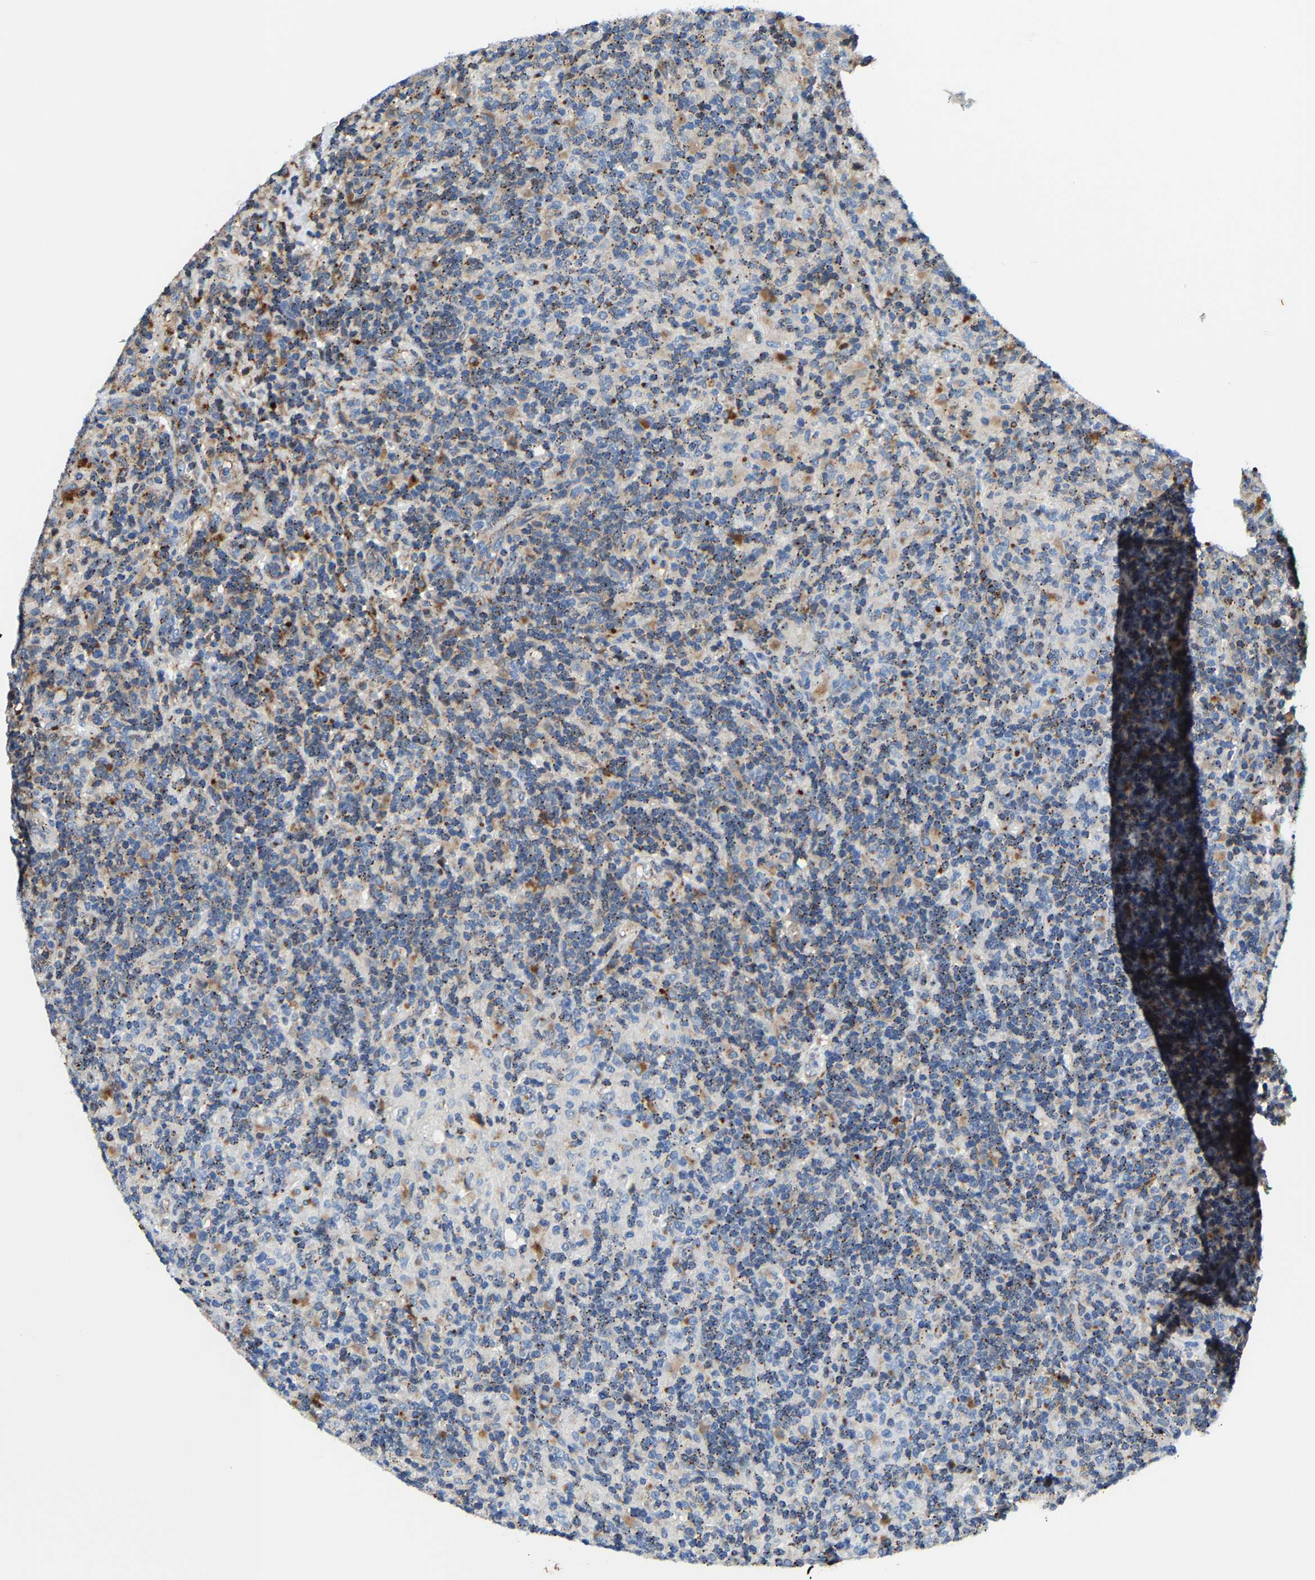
{"staining": {"intensity": "moderate", "quantity": "25%-75%", "location": "cytoplasmic/membranous"}, "tissue": "lymphoma", "cell_type": "Tumor cells", "image_type": "cancer", "snomed": [{"axis": "morphology", "description": "Hodgkin's disease, NOS"}, {"axis": "topography", "description": "Lymph node"}], "caption": "IHC (DAB) staining of lymphoma demonstrates moderate cytoplasmic/membranous protein positivity in approximately 25%-75% of tumor cells.", "gene": "DPP7", "patient": {"sex": "male", "age": 70}}